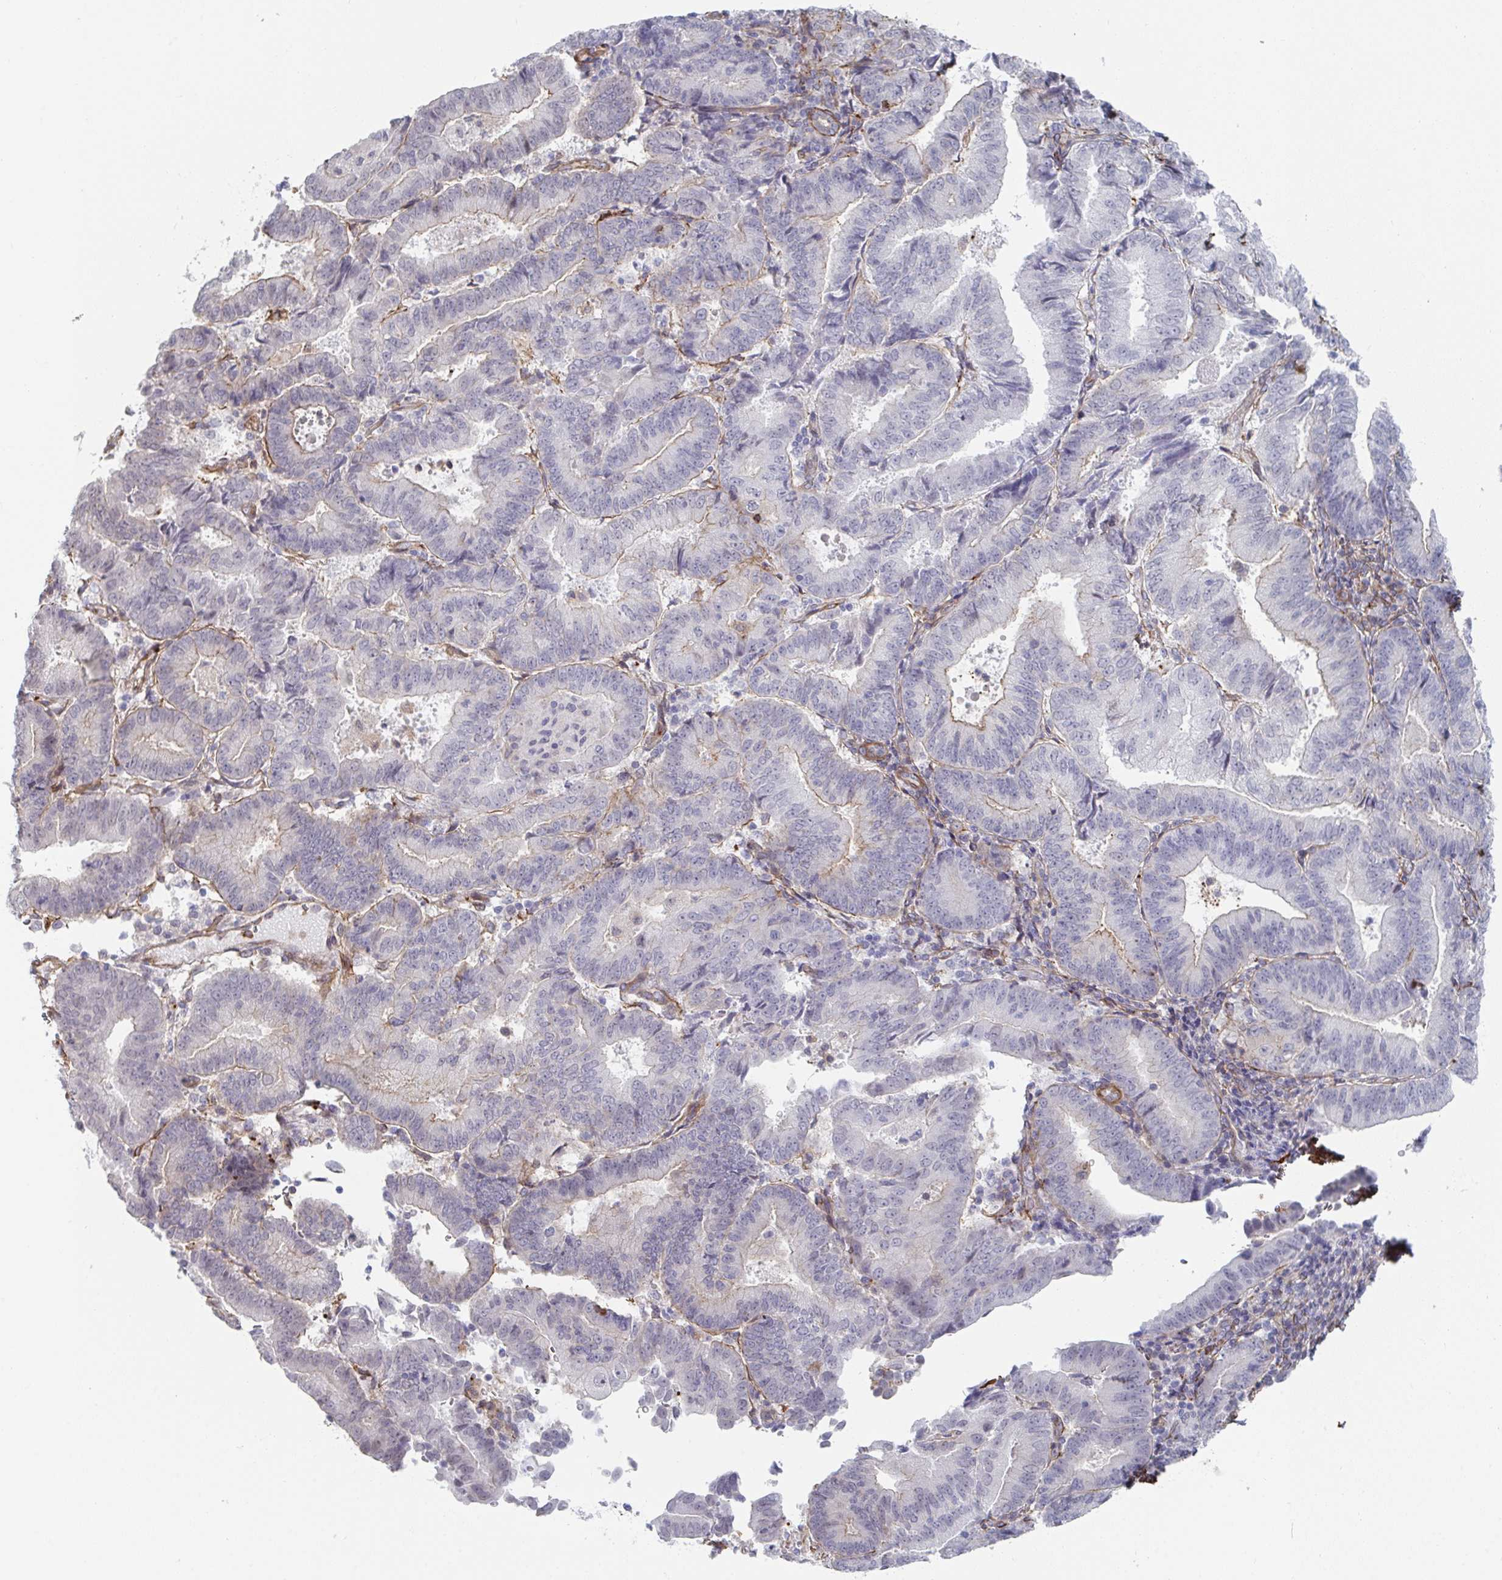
{"staining": {"intensity": "negative", "quantity": "none", "location": "none"}, "tissue": "endometrial cancer", "cell_type": "Tumor cells", "image_type": "cancer", "snomed": [{"axis": "morphology", "description": "Adenocarcinoma, NOS"}, {"axis": "topography", "description": "Endometrium"}], "caption": "Immunohistochemical staining of endometrial cancer displays no significant expression in tumor cells.", "gene": "NEURL4", "patient": {"sex": "female", "age": 70}}